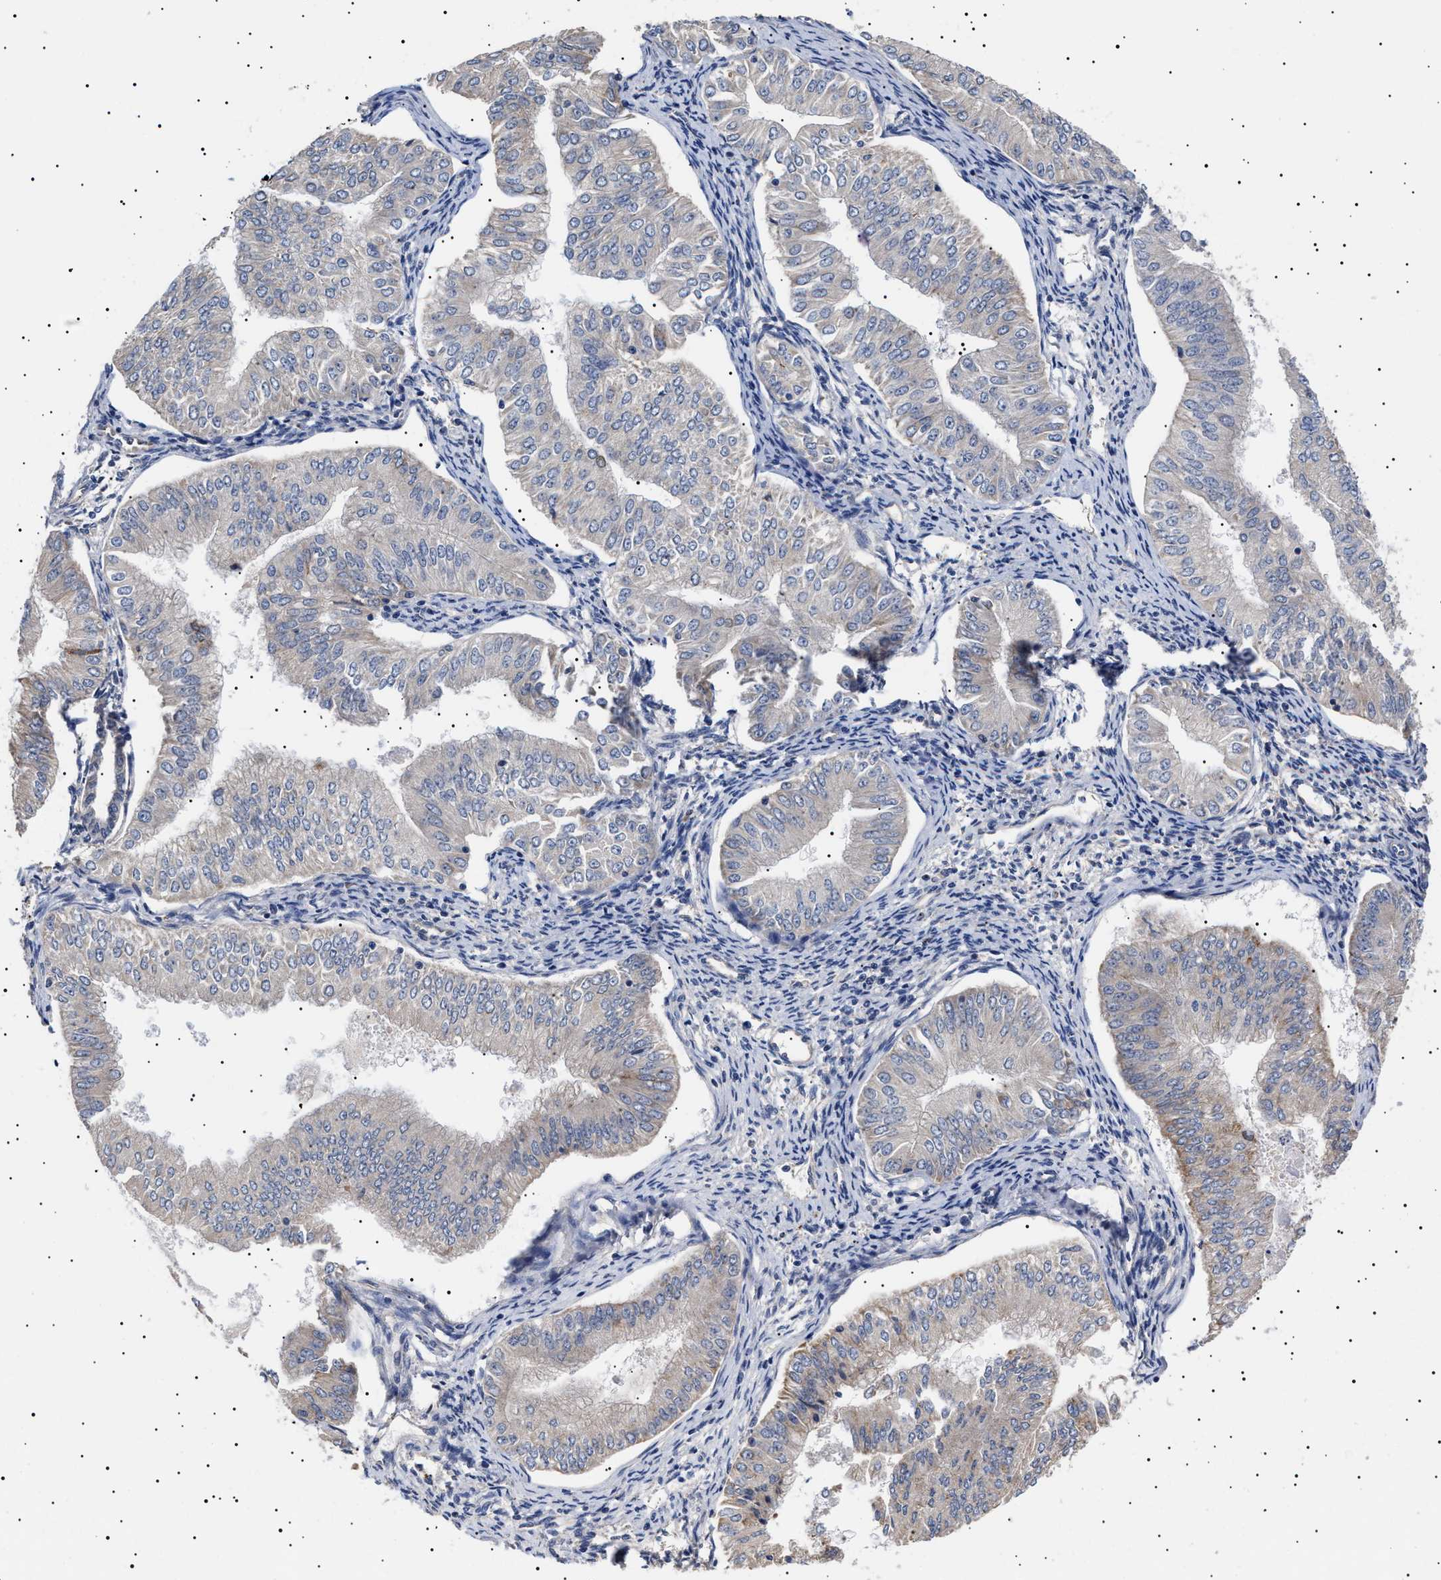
{"staining": {"intensity": "negative", "quantity": "none", "location": "none"}, "tissue": "endometrial cancer", "cell_type": "Tumor cells", "image_type": "cancer", "snomed": [{"axis": "morphology", "description": "Normal tissue, NOS"}, {"axis": "morphology", "description": "Adenocarcinoma, NOS"}, {"axis": "topography", "description": "Endometrium"}], "caption": "This is an immunohistochemistry (IHC) histopathology image of endometrial cancer. There is no staining in tumor cells.", "gene": "KRBA1", "patient": {"sex": "female", "age": 53}}